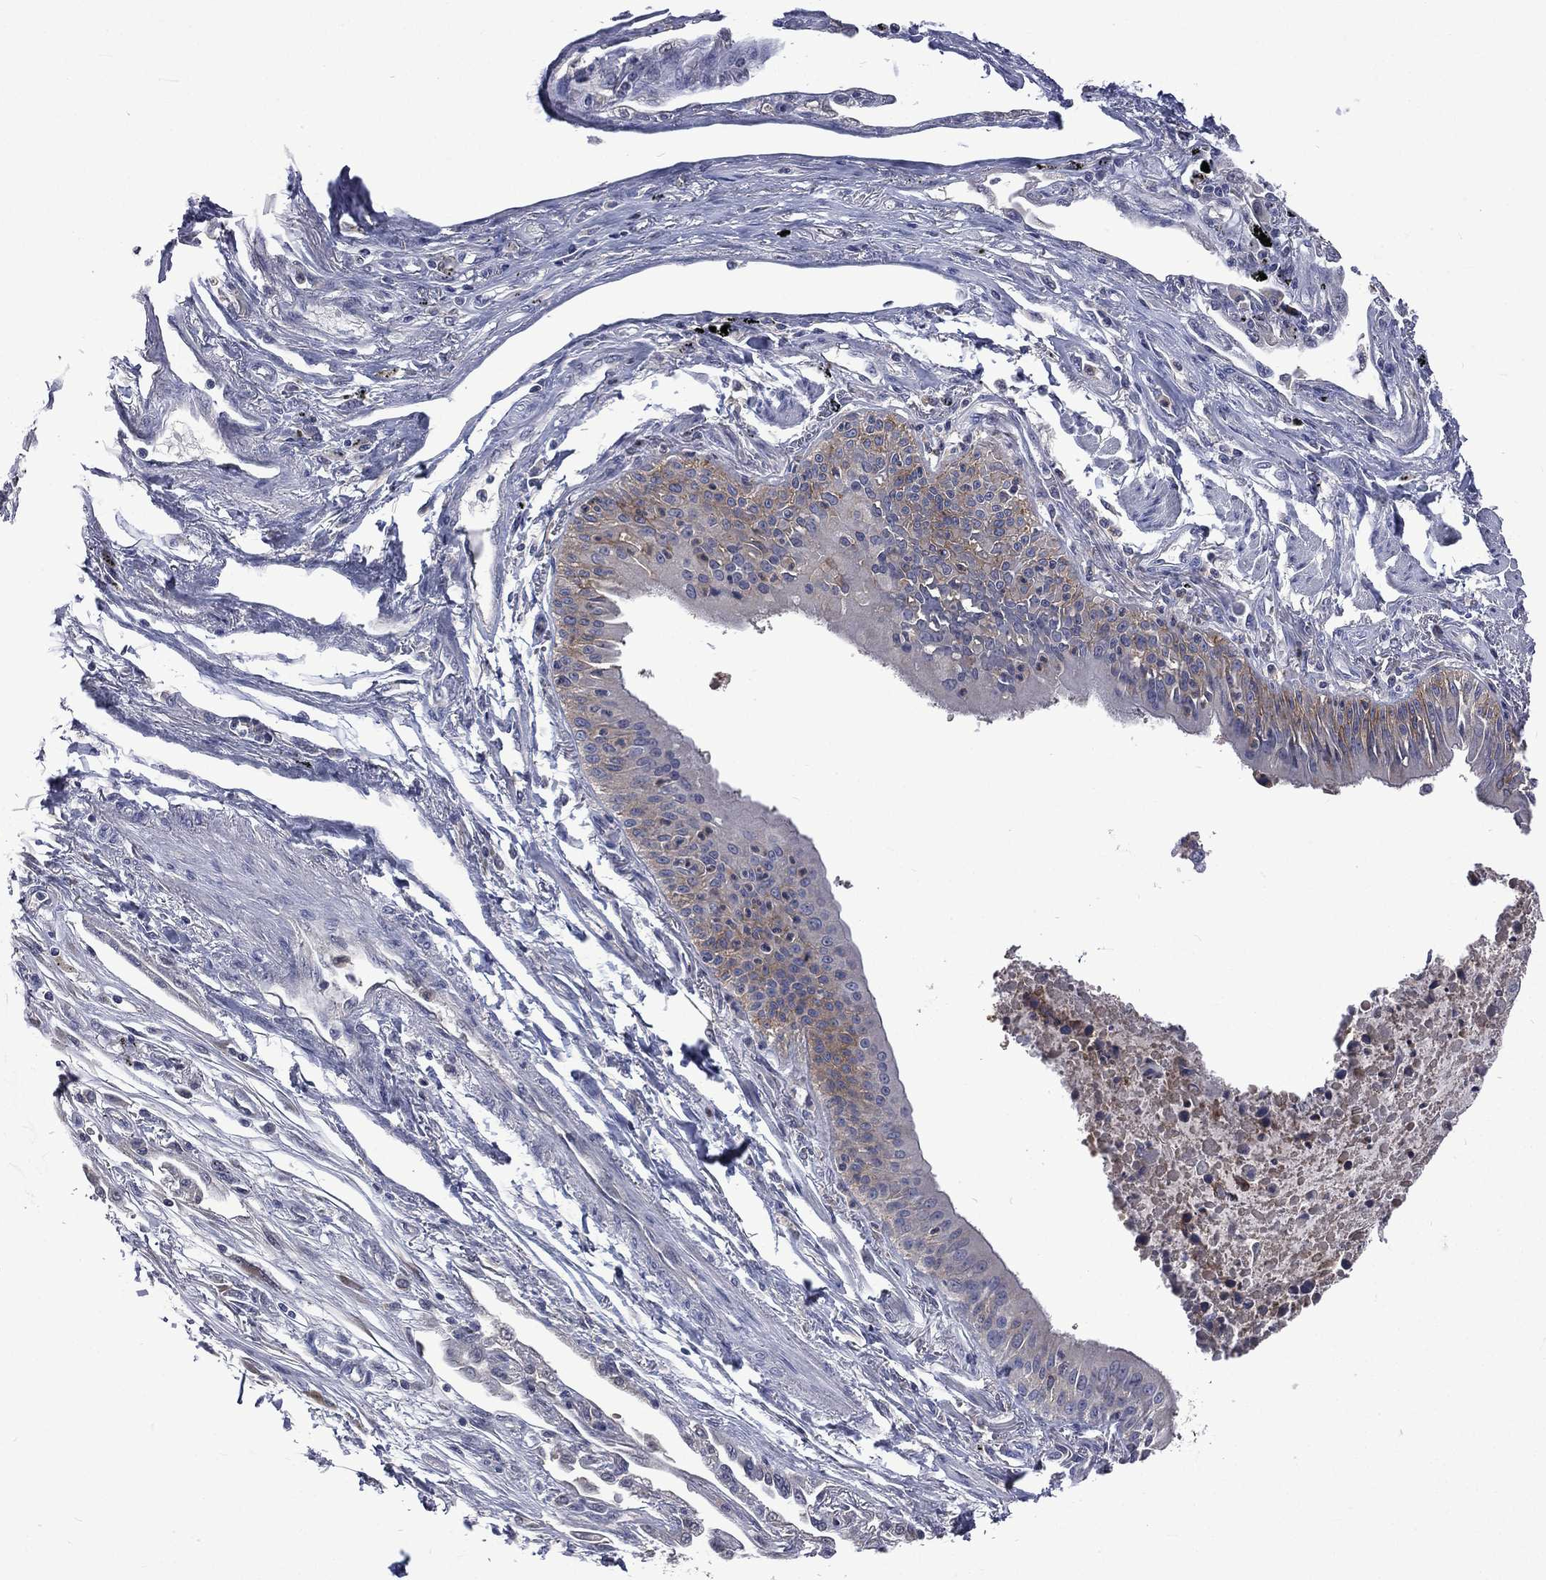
{"staining": {"intensity": "weak", "quantity": "<25%", "location": "cytoplasmic/membranous"}, "tissue": "lung cancer", "cell_type": "Tumor cells", "image_type": "cancer", "snomed": [{"axis": "morphology", "description": "Squamous cell carcinoma, NOS"}, {"axis": "topography", "description": "Lung"}], "caption": "The image exhibits no significant positivity in tumor cells of squamous cell carcinoma (lung).", "gene": "CA12", "patient": {"sex": "male", "age": 73}}